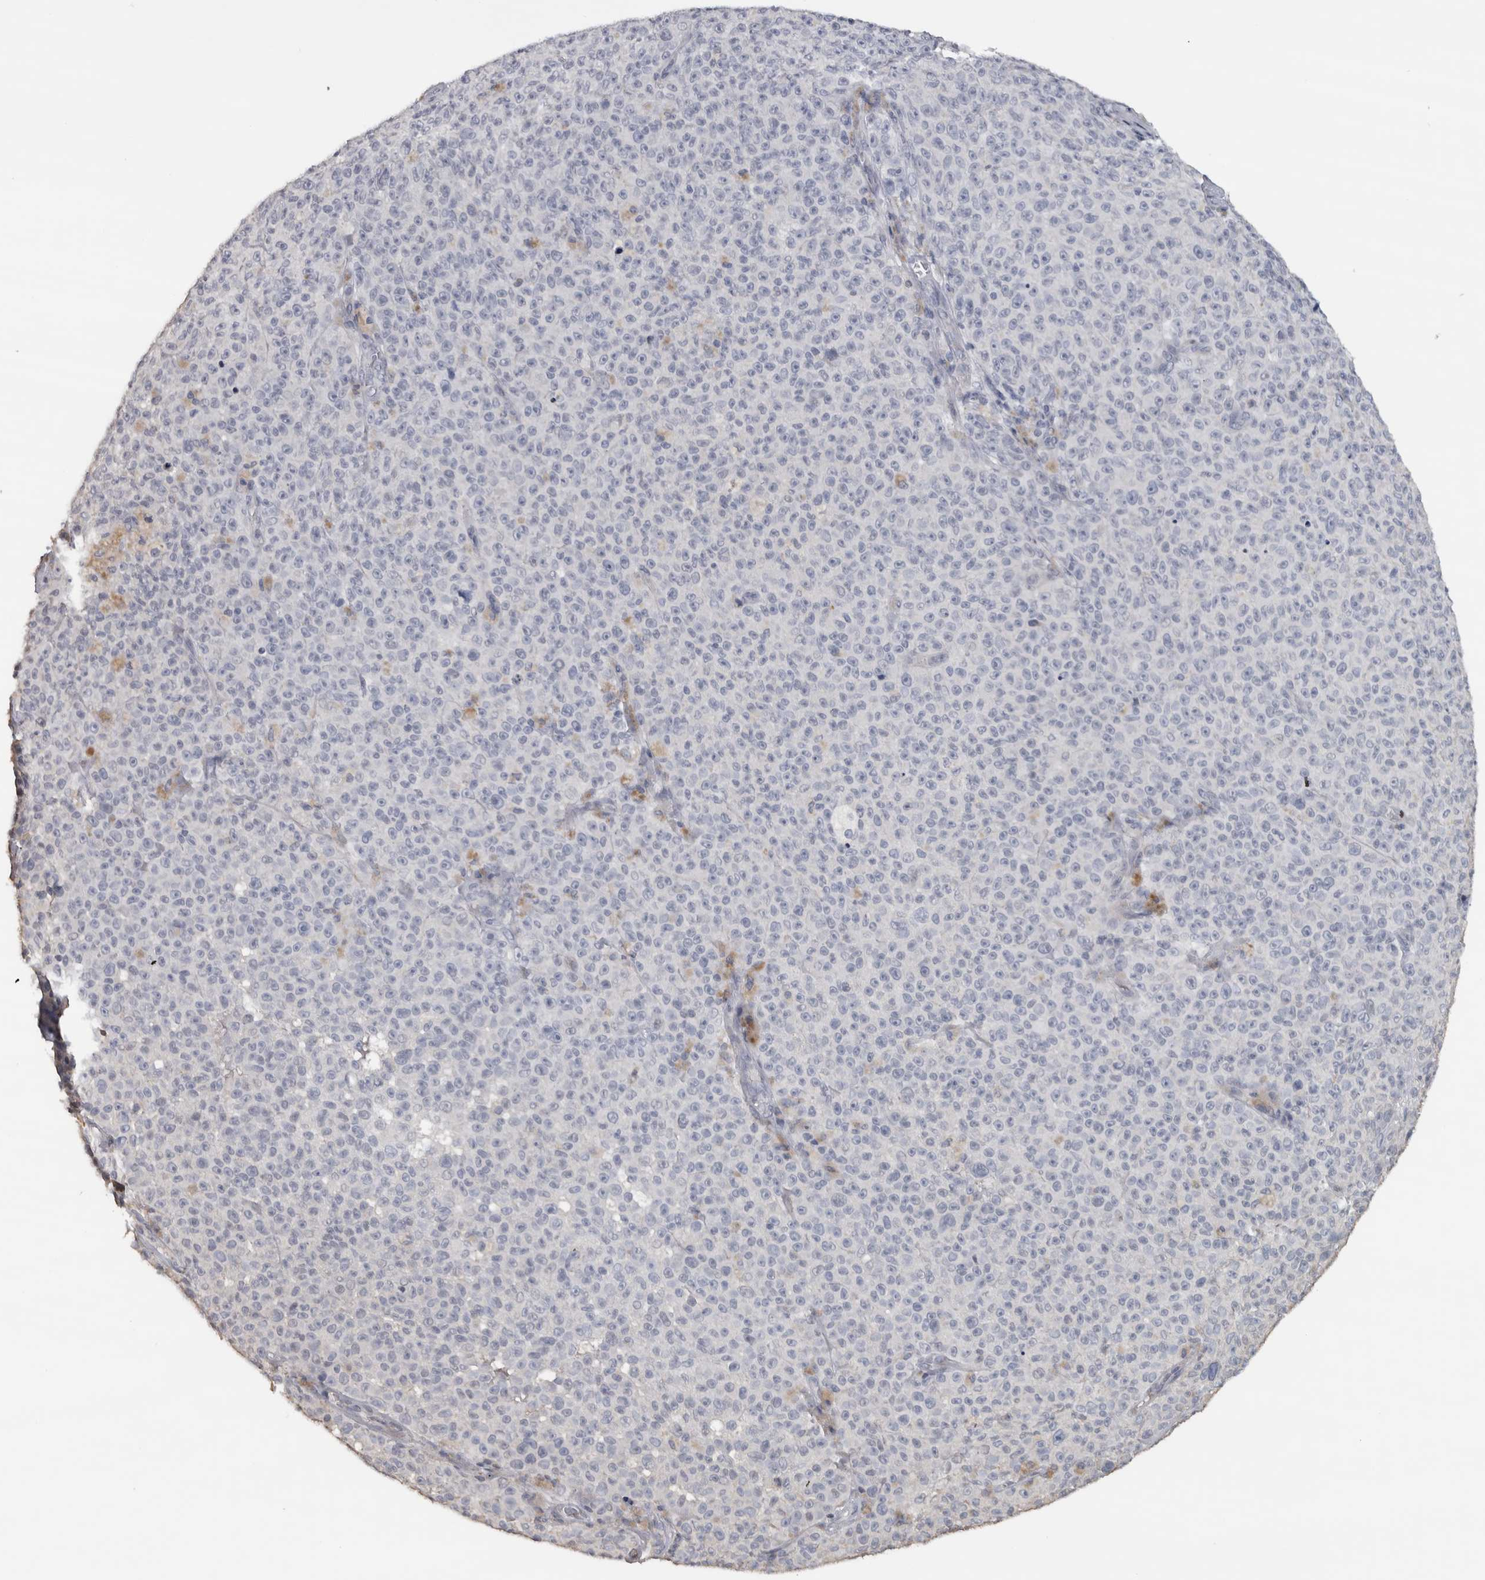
{"staining": {"intensity": "negative", "quantity": "none", "location": "none"}, "tissue": "melanoma", "cell_type": "Tumor cells", "image_type": "cancer", "snomed": [{"axis": "morphology", "description": "Malignant melanoma, NOS"}, {"axis": "topography", "description": "Skin"}], "caption": "IHC photomicrograph of neoplastic tissue: malignant melanoma stained with DAB displays no significant protein staining in tumor cells.", "gene": "NECAB1", "patient": {"sex": "female", "age": 82}}